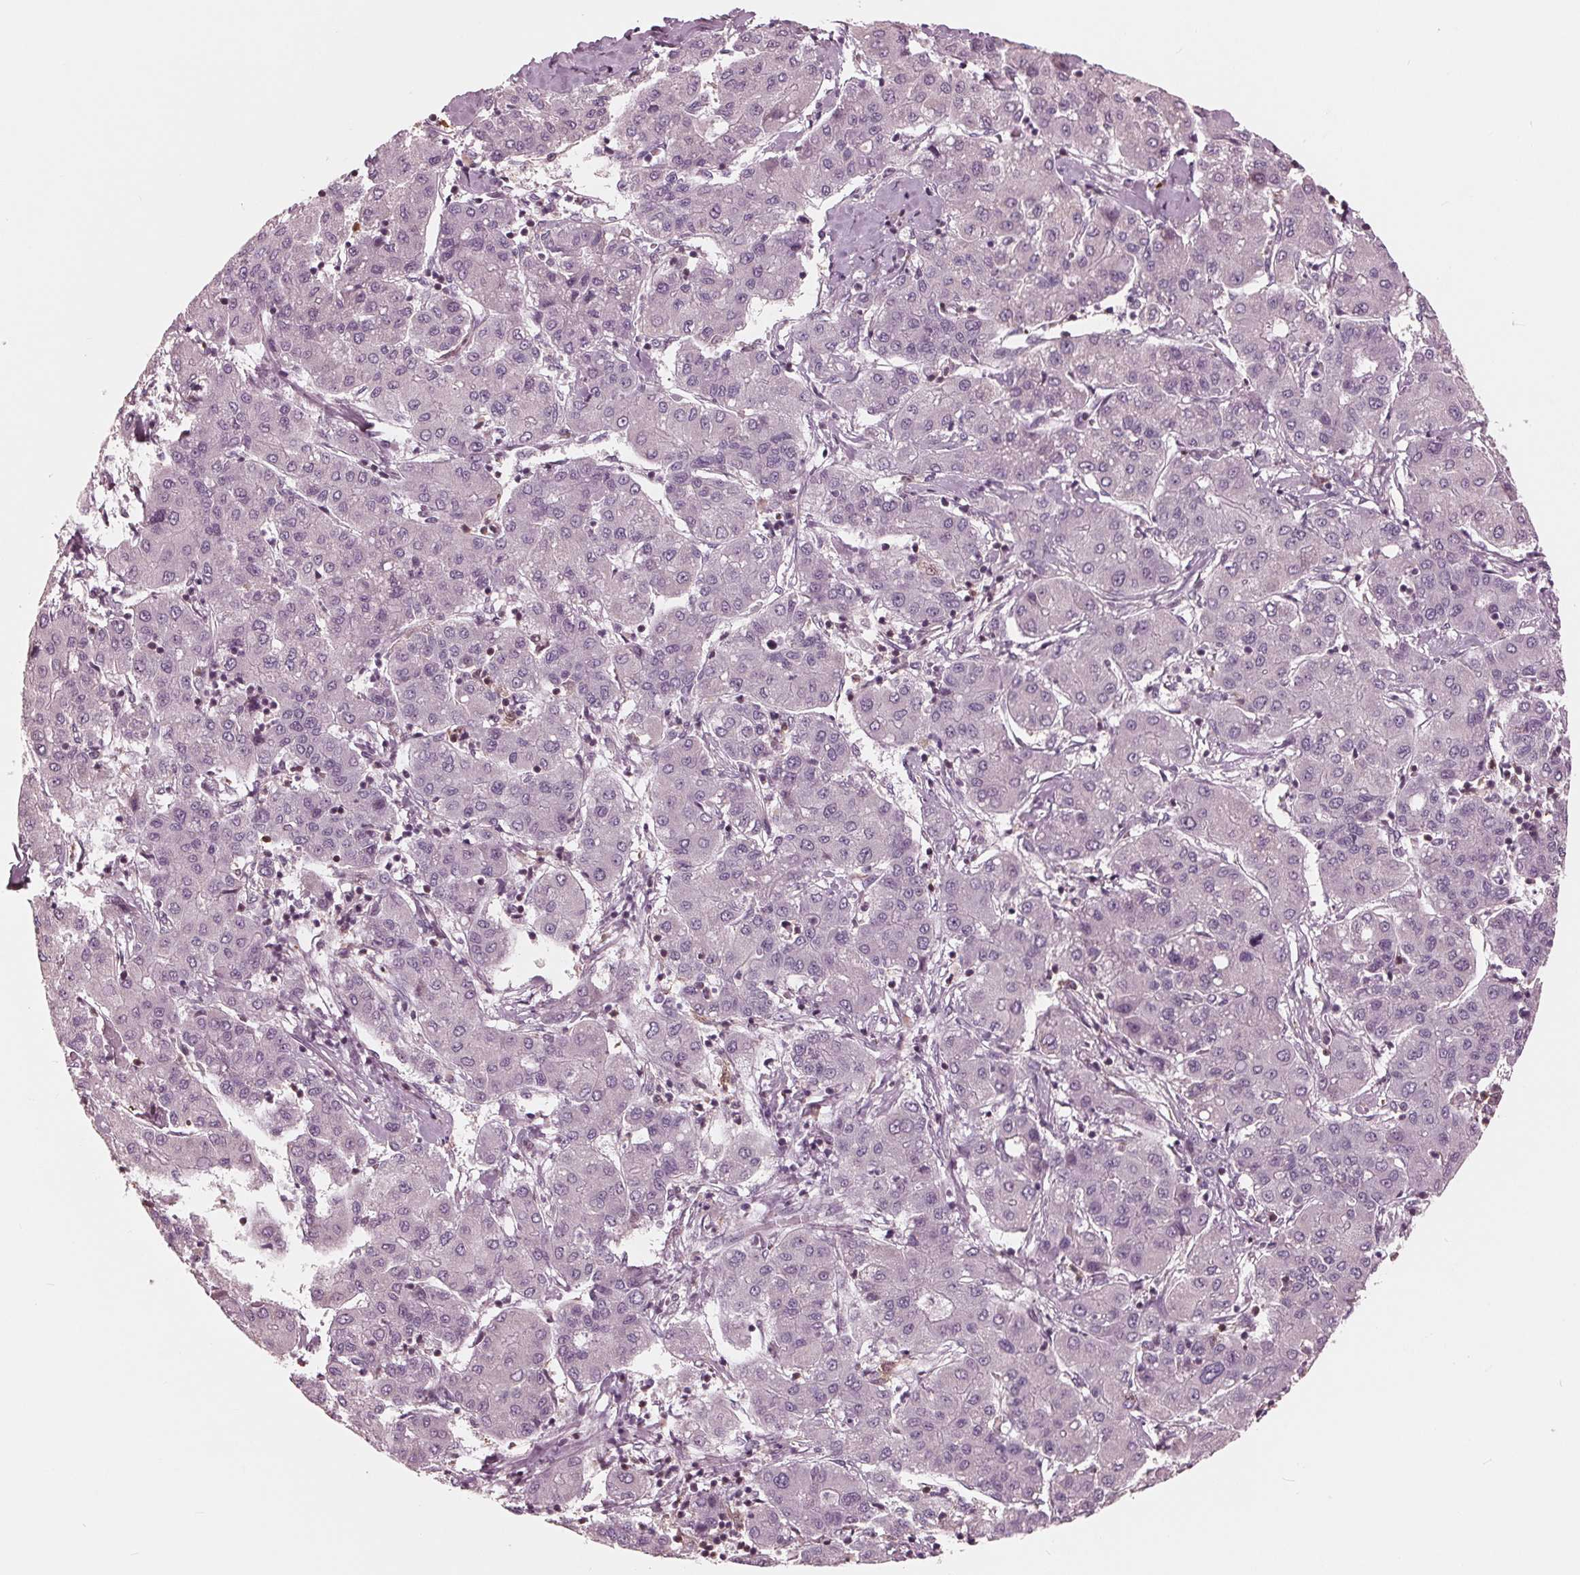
{"staining": {"intensity": "negative", "quantity": "none", "location": "none"}, "tissue": "liver cancer", "cell_type": "Tumor cells", "image_type": "cancer", "snomed": [{"axis": "morphology", "description": "Carcinoma, Hepatocellular, NOS"}, {"axis": "topography", "description": "Liver"}], "caption": "Tumor cells are negative for brown protein staining in hepatocellular carcinoma (liver).", "gene": "ING3", "patient": {"sex": "male", "age": 65}}